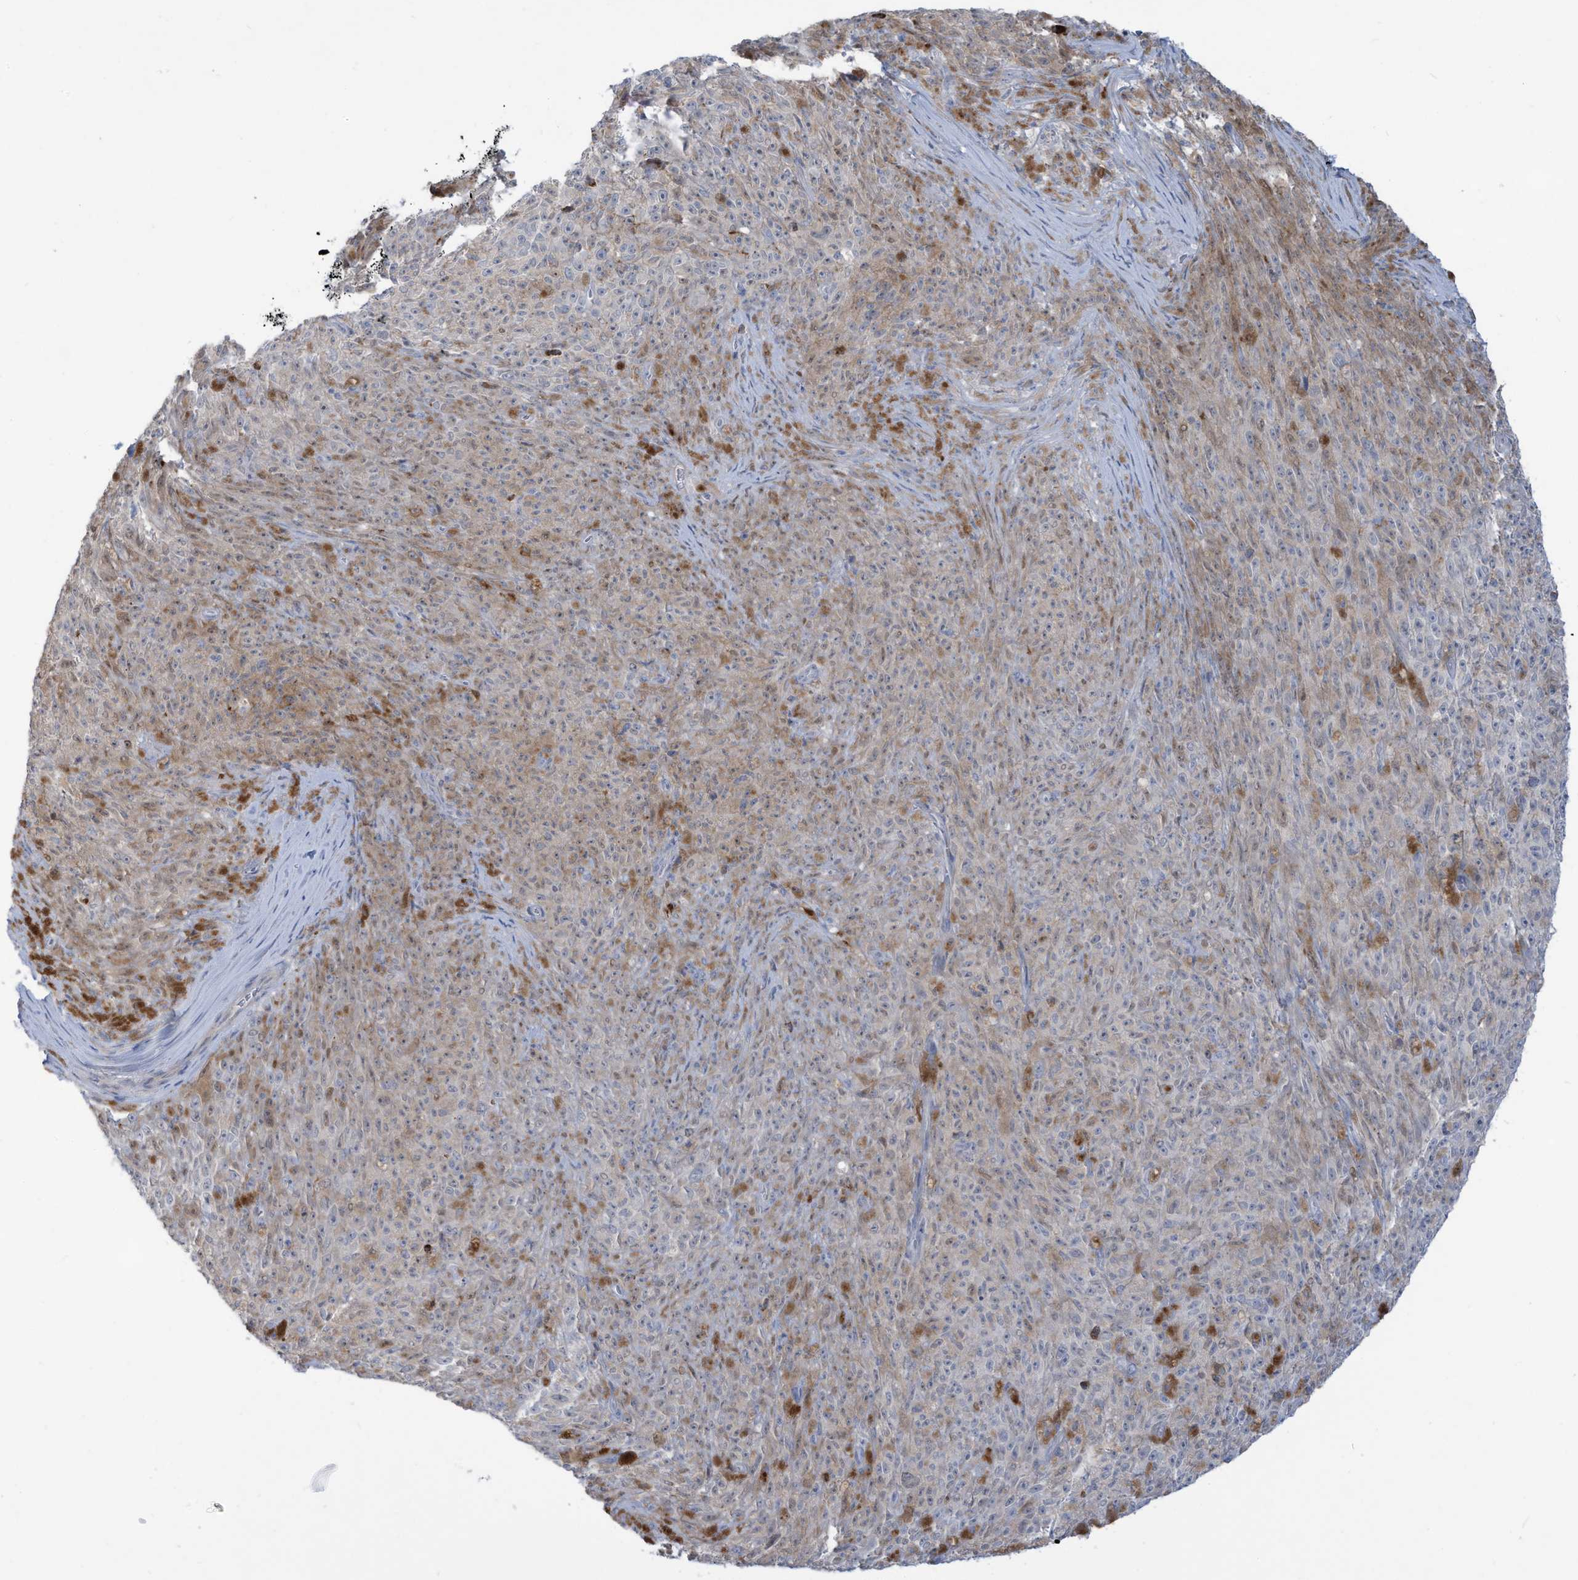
{"staining": {"intensity": "weak", "quantity": "25%-75%", "location": "cytoplasmic/membranous"}, "tissue": "melanoma", "cell_type": "Tumor cells", "image_type": "cancer", "snomed": [{"axis": "morphology", "description": "Malignant melanoma, NOS"}, {"axis": "topography", "description": "Skin"}], "caption": "Brown immunohistochemical staining in melanoma displays weak cytoplasmic/membranous positivity in approximately 25%-75% of tumor cells.", "gene": "NOTO", "patient": {"sex": "female", "age": 82}}